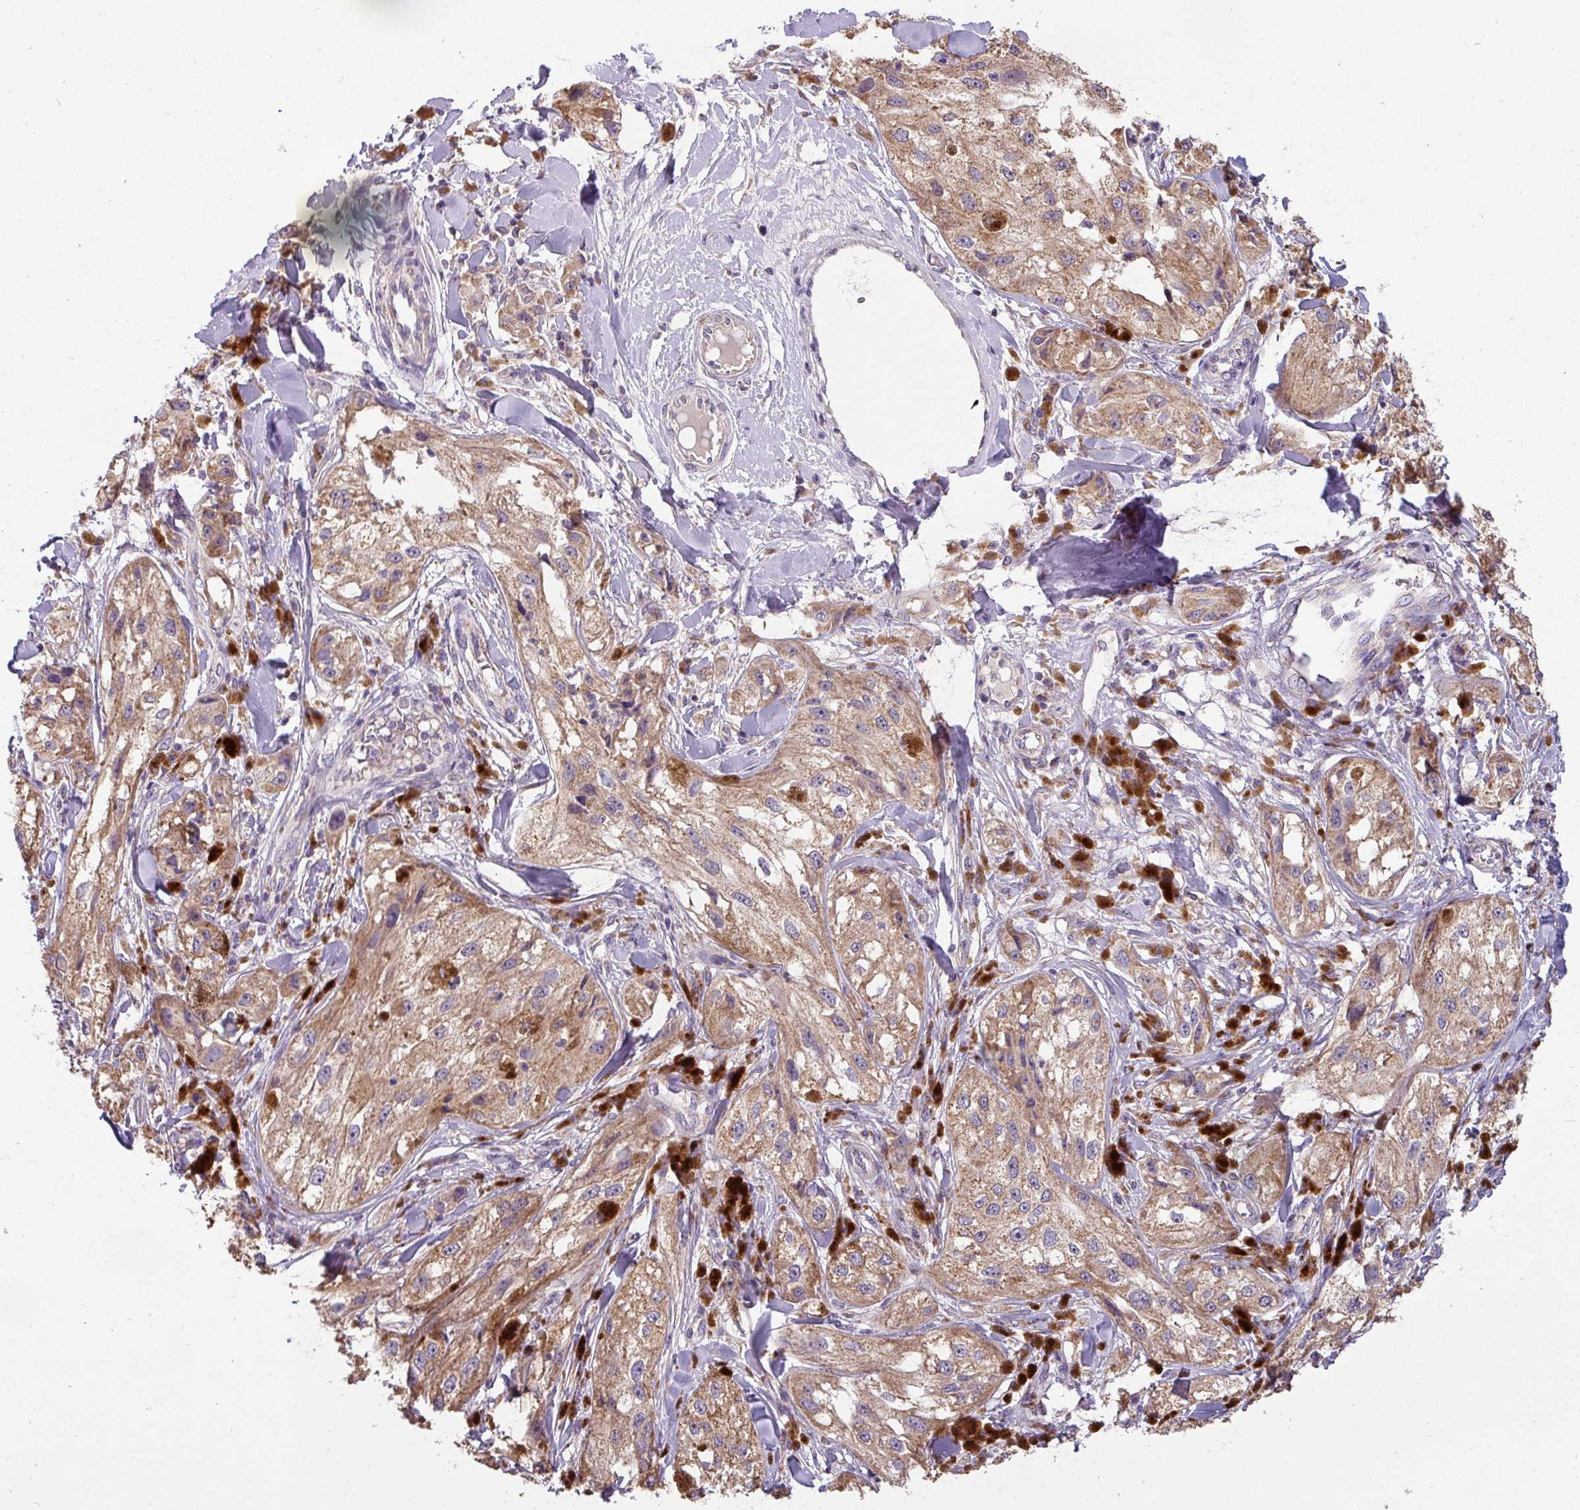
{"staining": {"intensity": "moderate", "quantity": ">75%", "location": "cytoplasmic/membranous"}, "tissue": "melanoma", "cell_type": "Tumor cells", "image_type": "cancer", "snomed": [{"axis": "morphology", "description": "Malignant melanoma, NOS"}, {"axis": "topography", "description": "Skin"}], "caption": "Immunohistochemistry (IHC) photomicrograph of neoplastic tissue: melanoma stained using IHC shows medium levels of moderate protein expression localized specifically in the cytoplasmic/membranous of tumor cells, appearing as a cytoplasmic/membranous brown color.", "gene": "PALS2", "patient": {"sex": "male", "age": 88}}